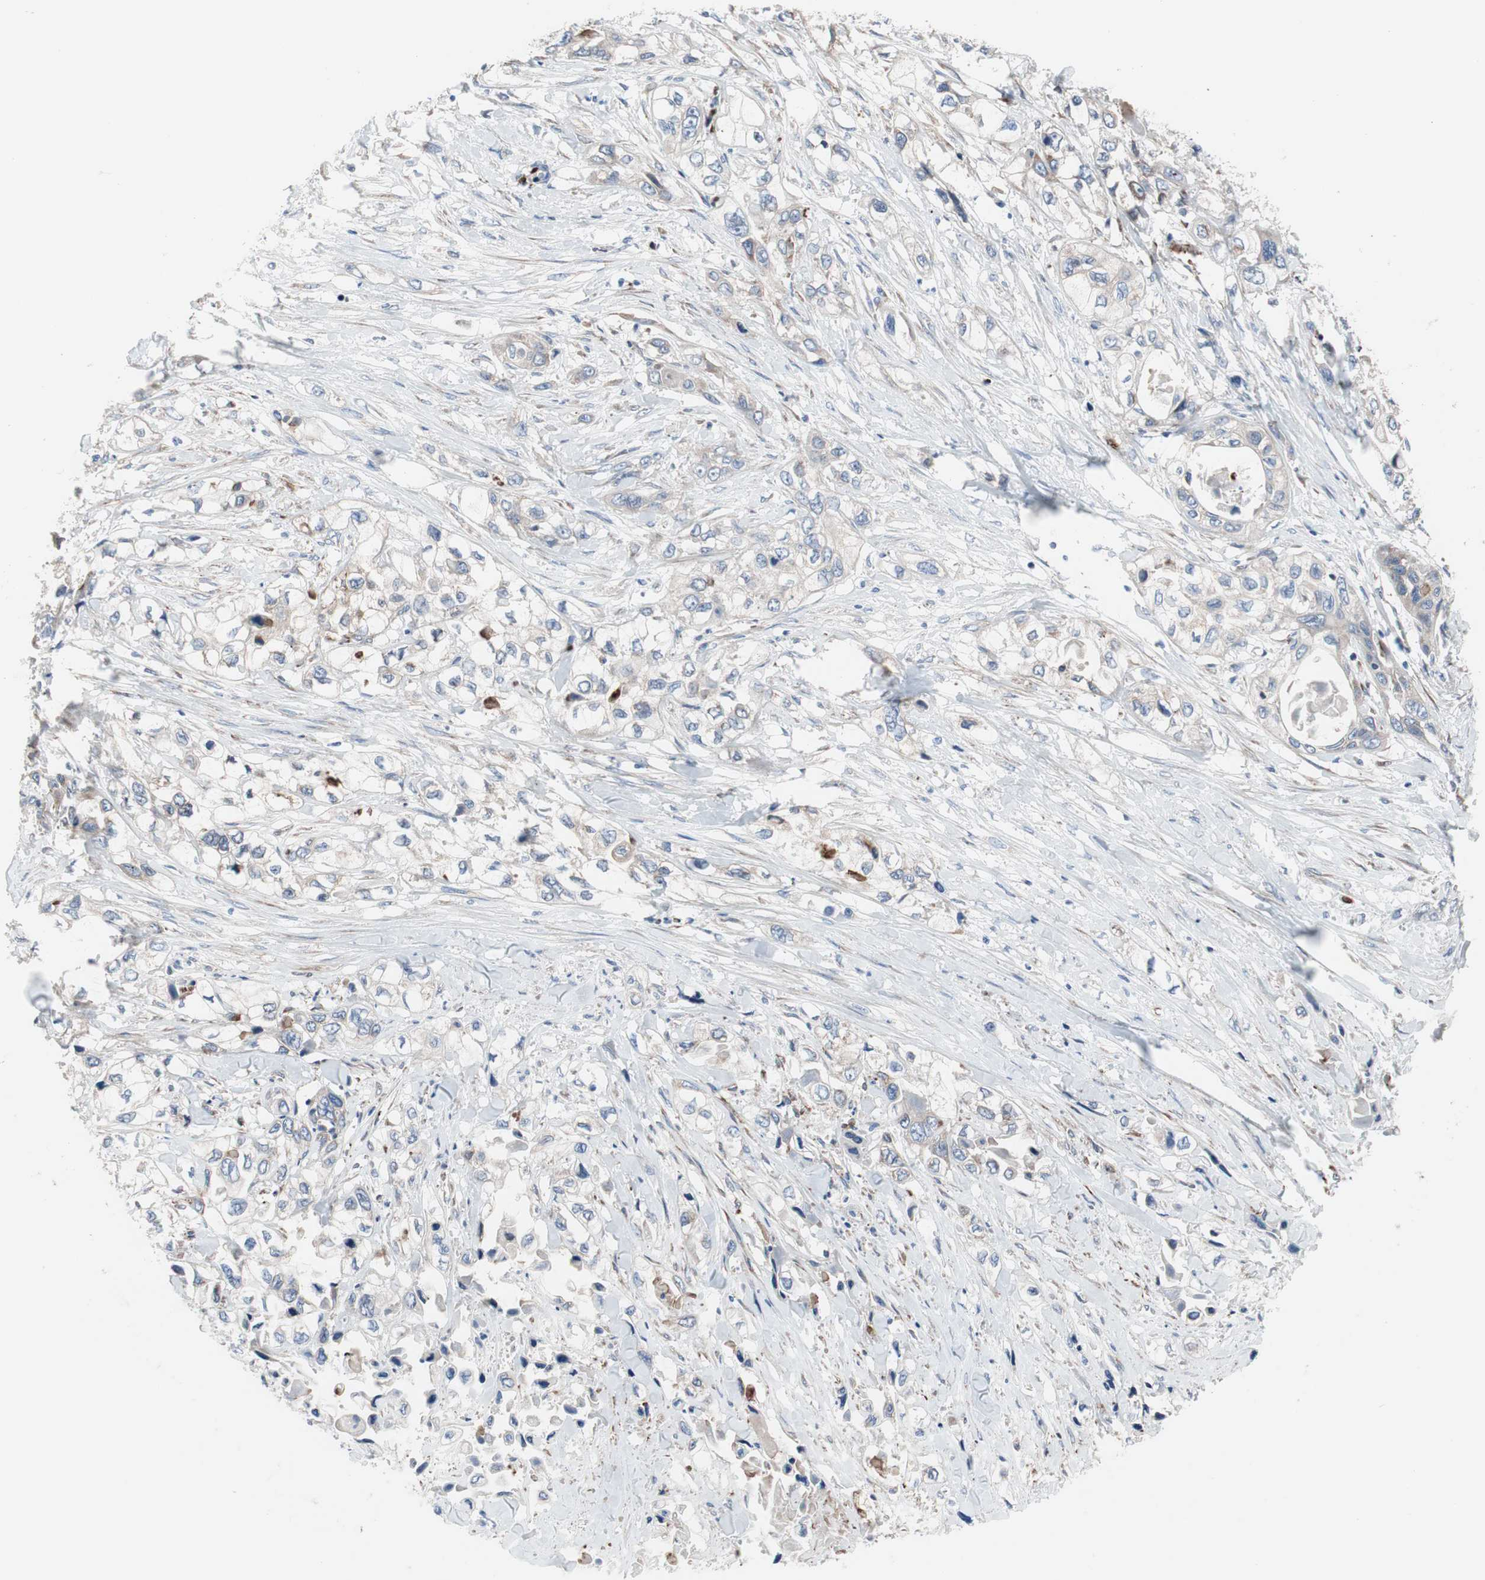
{"staining": {"intensity": "weak", "quantity": ">75%", "location": "cytoplasmic/membranous"}, "tissue": "pancreatic cancer", "cell_type": "Tumor cells", "image_type": "cancer", "snomed": [{"axis": "morphology", "description": "Adenocarcinoma, NOS"}, {"axis": "topography", "description": "Pancreas"}], "caption": "About >75% of tumor cells in human pancreatic cancer (adenocarcinoma) display weak cytoplasmic/membranous protein positivity as visualized by brown immunohistochemical staining.", "gene": "KANSL1", "patient": {"sex": "female", "age": 70}}